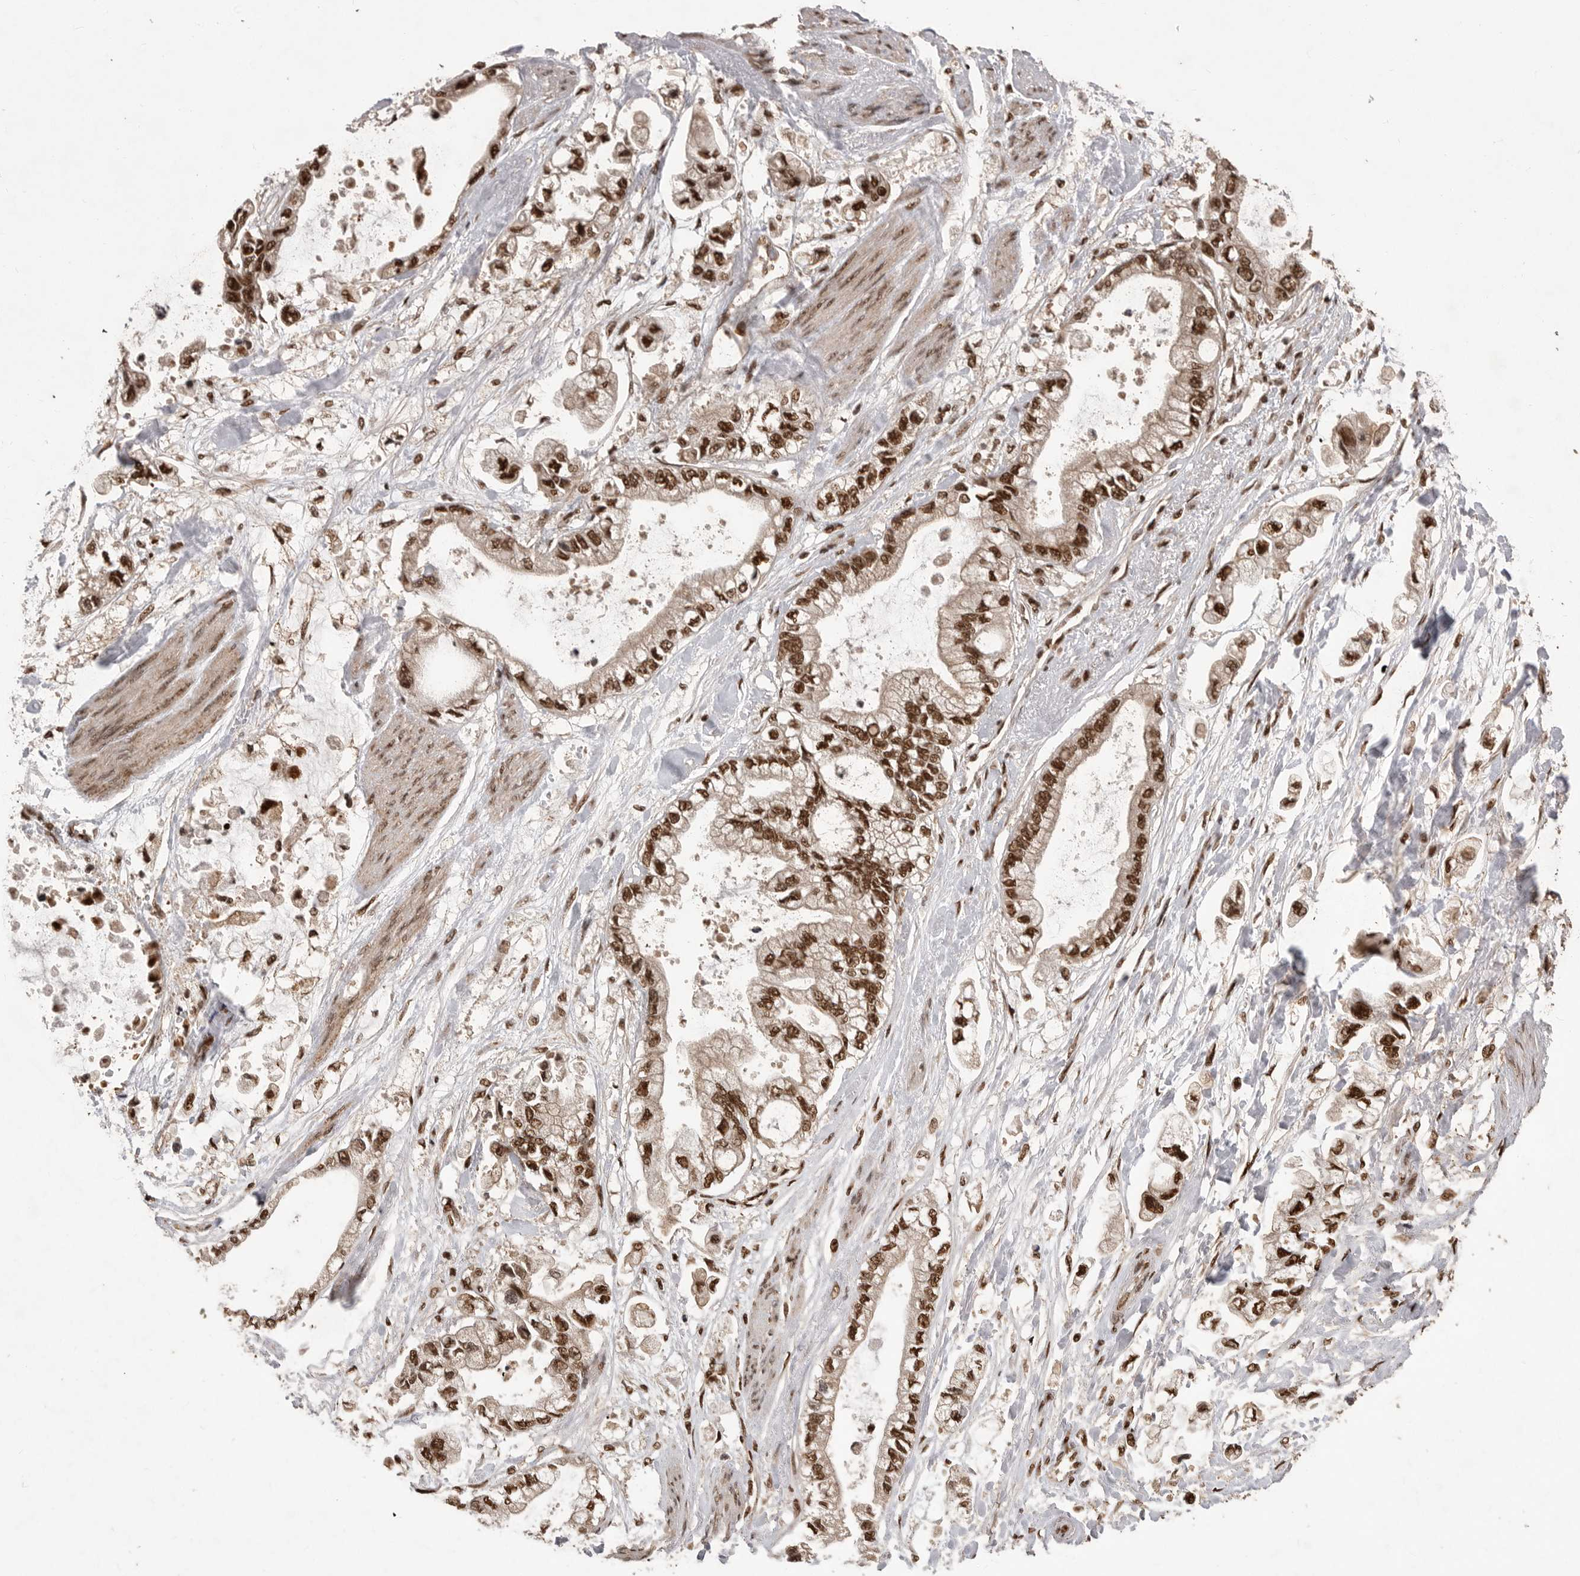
{"staining": {"intensity": "moderate", "quantity": ">75%", "location": "nuclear"}, "tissue": "stomach cancer", "cell_type": "Tumor cells", "image_type": "cancer", "snomed": [{"axis": "morphology", "description": "Normal tissue, NOS"}, {"axis": "morphology", "description": "Adenocarcinoma, NOS"}, {"axis": "topography", "description": "Stomach"}], "caption": "Protein expression analysis of human adenocarcinoma (stomach) reveals moderate nuclear positivity in about >75% of tumor cells. Using DAB (brown) and hematoxylin (blue) stains, captured at high magnification using brightfield microscopy.", "gene": "PPP1R8", "patient": {"sex": "male", "age": 62}}